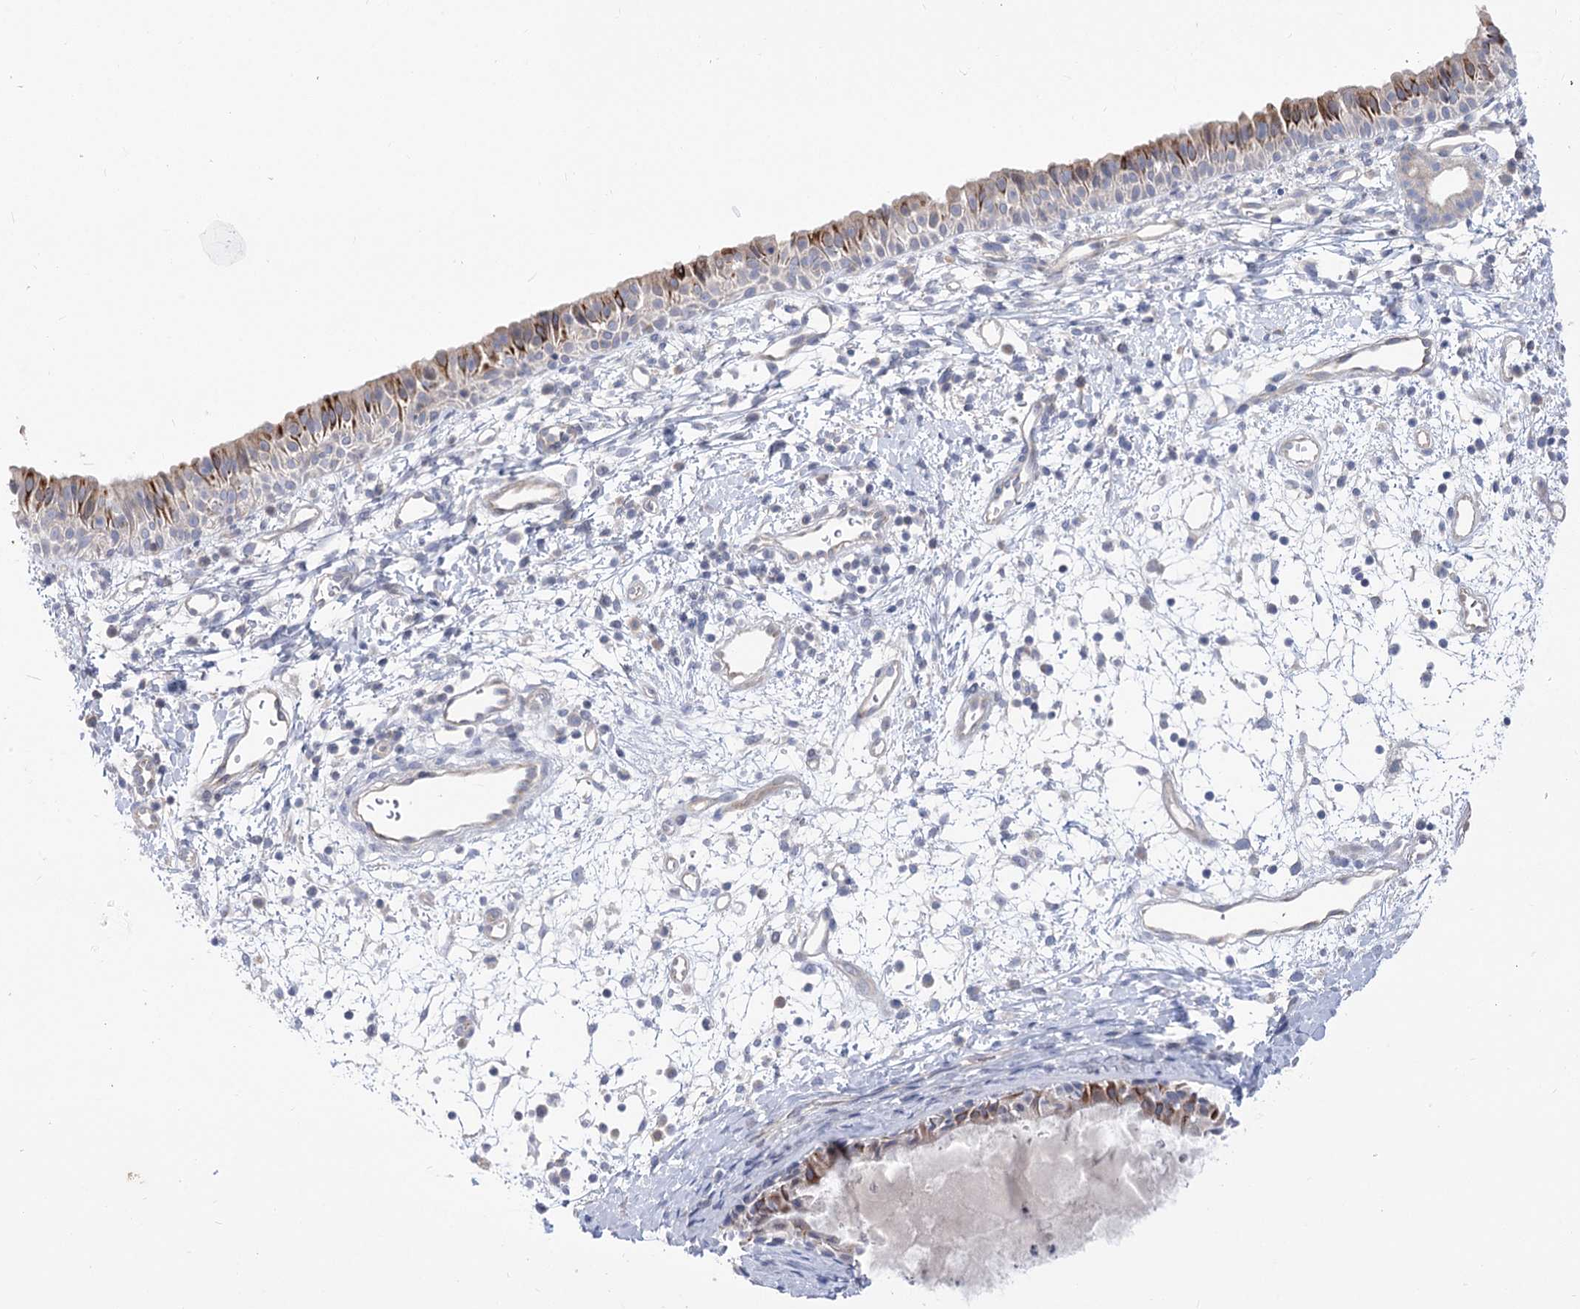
{"staining": {"intensity": "moderate", "quantity": "<25%", "location": "cytoplasmic/membranous"}, "tissue": "nasopharynx", "cell_type": "Respiratory epithelial cells", "image_type": "normal", "snomed": [{"axis": "morphology", "description": "Normal tissue, NOS"}, {"axis": "topography", "description": "Nasopharynx"}], "caption": "Immunohistochemistry (IHC) image of normal nasopharynx stained for a protein (brown), which demonstrates low levels of moderate cytoplasmic/membranous expression in about <25% of respiratory epithelial cells.", "gene": "HELT", "patient": {"sex": "male", "age": 22}}